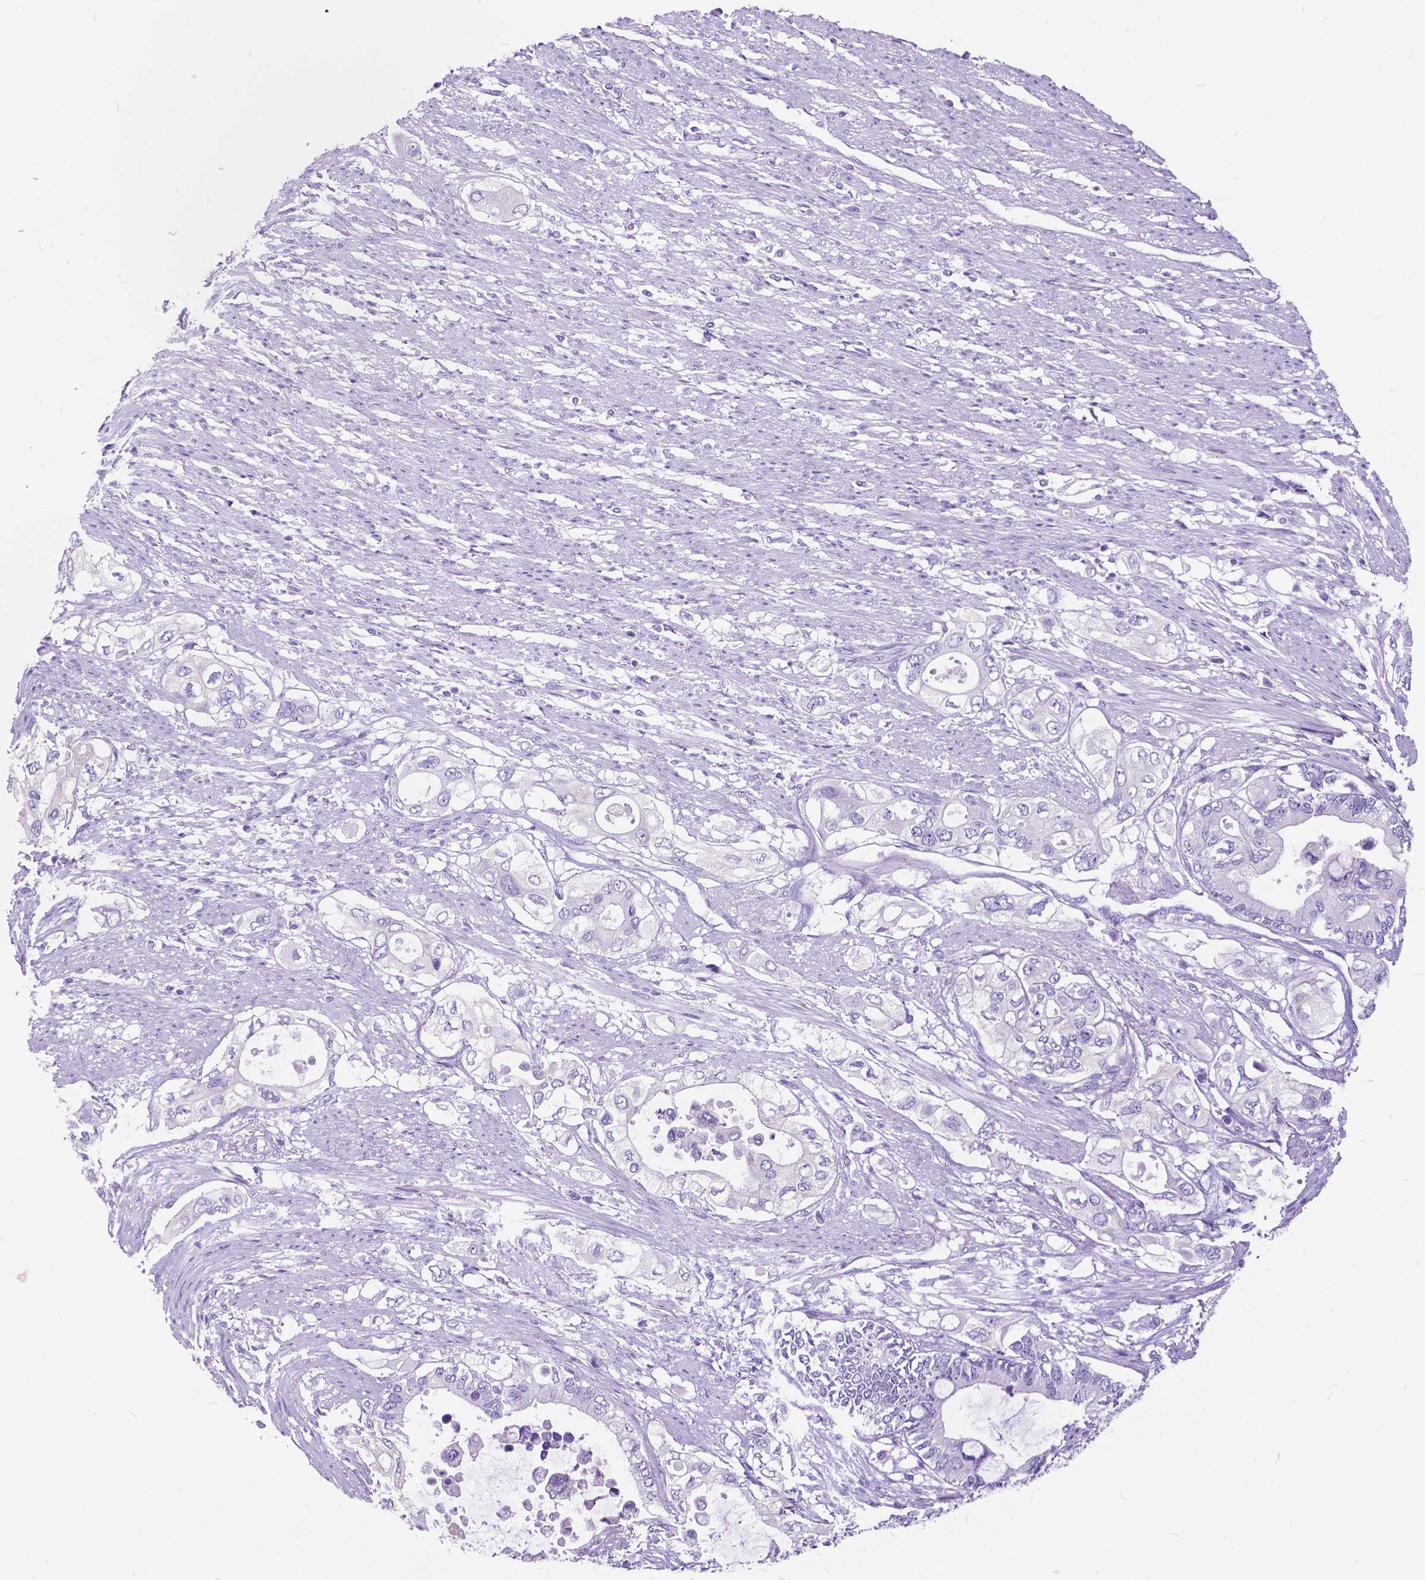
{"staining": {"intensity": "negative", "quantity": "none", "location": "none"}, "tissue": "pancreatic cancer", "cell_type": "Tumor cells", "image_type": "cancer", "snomed": [{"axis": "morphology", "description": "Adenocarcinoma, NOS"}, {"axis": "topography", "description": "Pancreas"}], "caption": "There is no significant expression in tumor cells of pancreatic cancer (adenocarcinoma).", "gene": "BSND", "patient": {"sex": "female", "age": 63}}